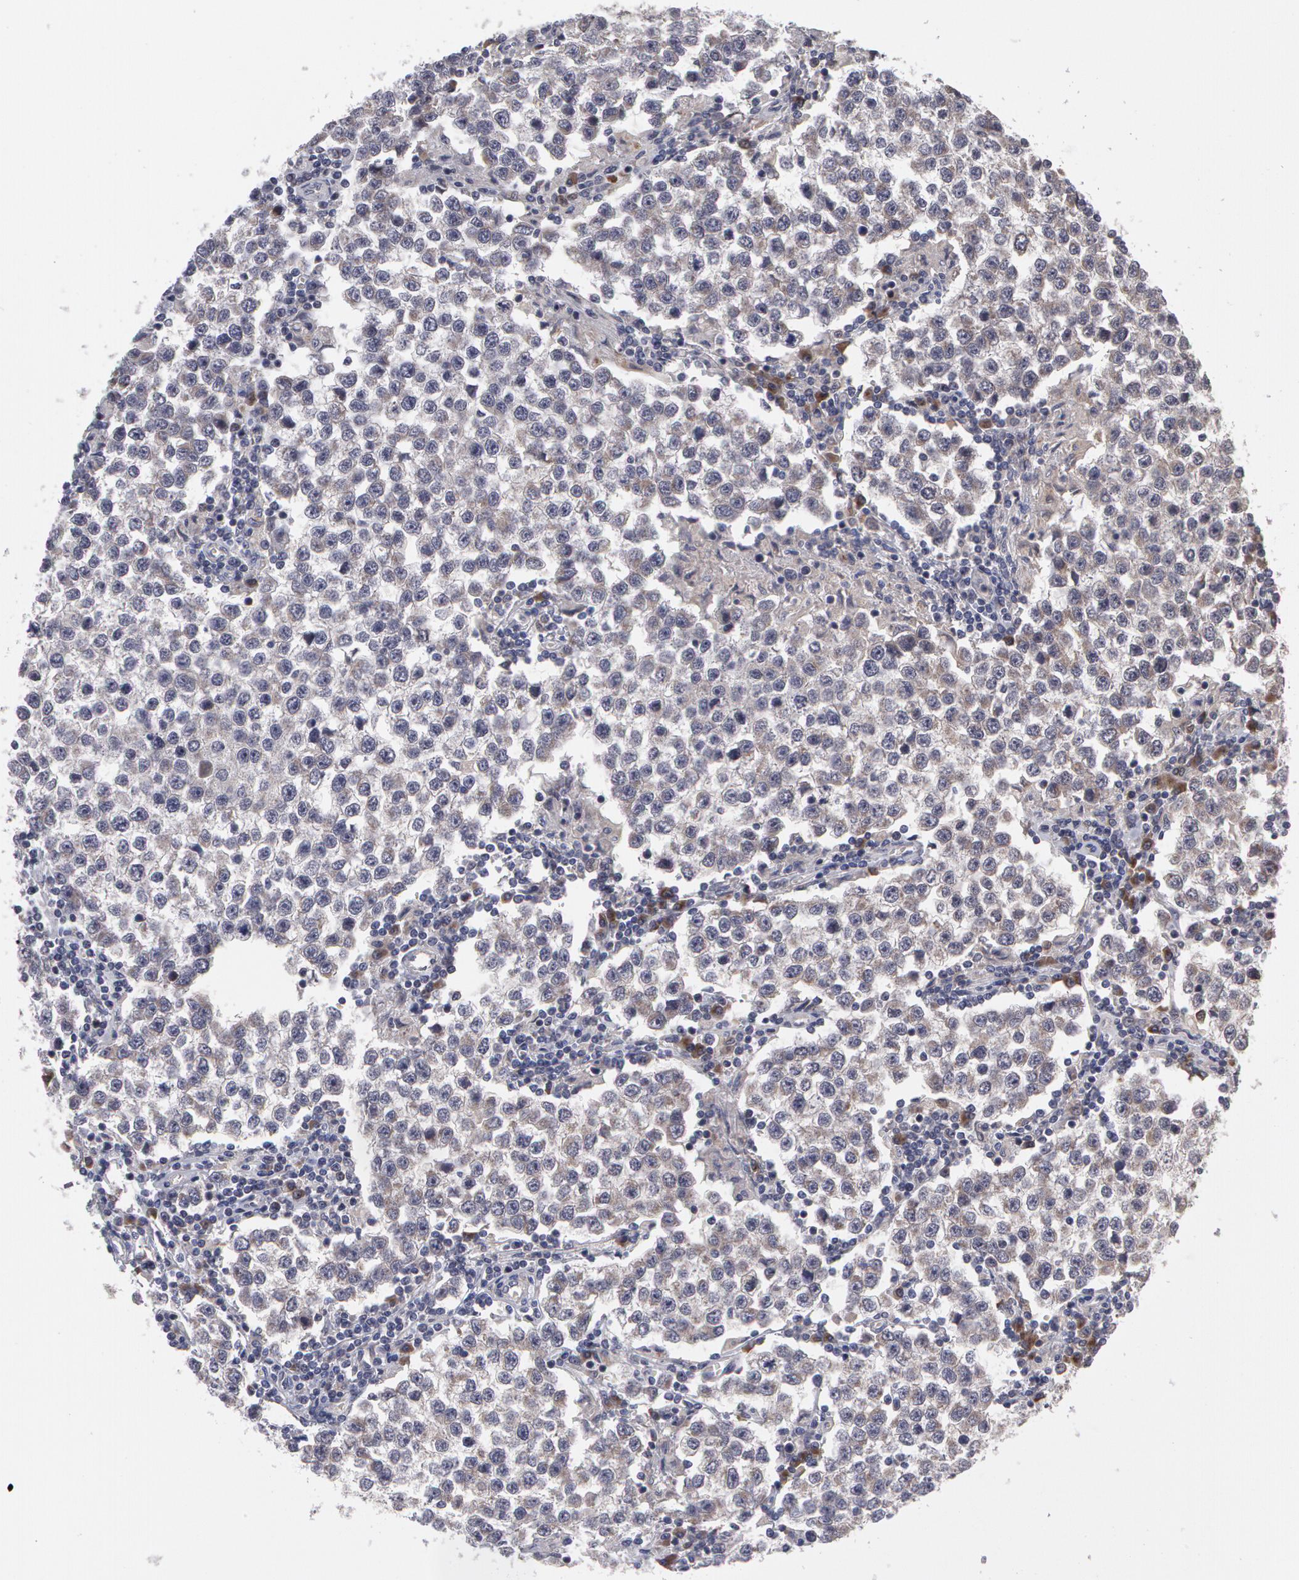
{"staining": {"intensity": "negative", "quantity": "none", "location": "none"}, "tissue": "testis cancer", "cell_type": "Tumor cells", "image_type": "cancer", "snomed": [{"axis": "morphology", "description": "Seminoma, NOS"}, {"axis": "topography", "description": "Testis"}], "caption": "Immunohistochemistry (IHC) micrograph of testis cancer (seminoma) stained for a protein (brown), which shows no expression in tumor cells.", "gene": "STX5", "patient": {"sex": "male", "age": 36}}